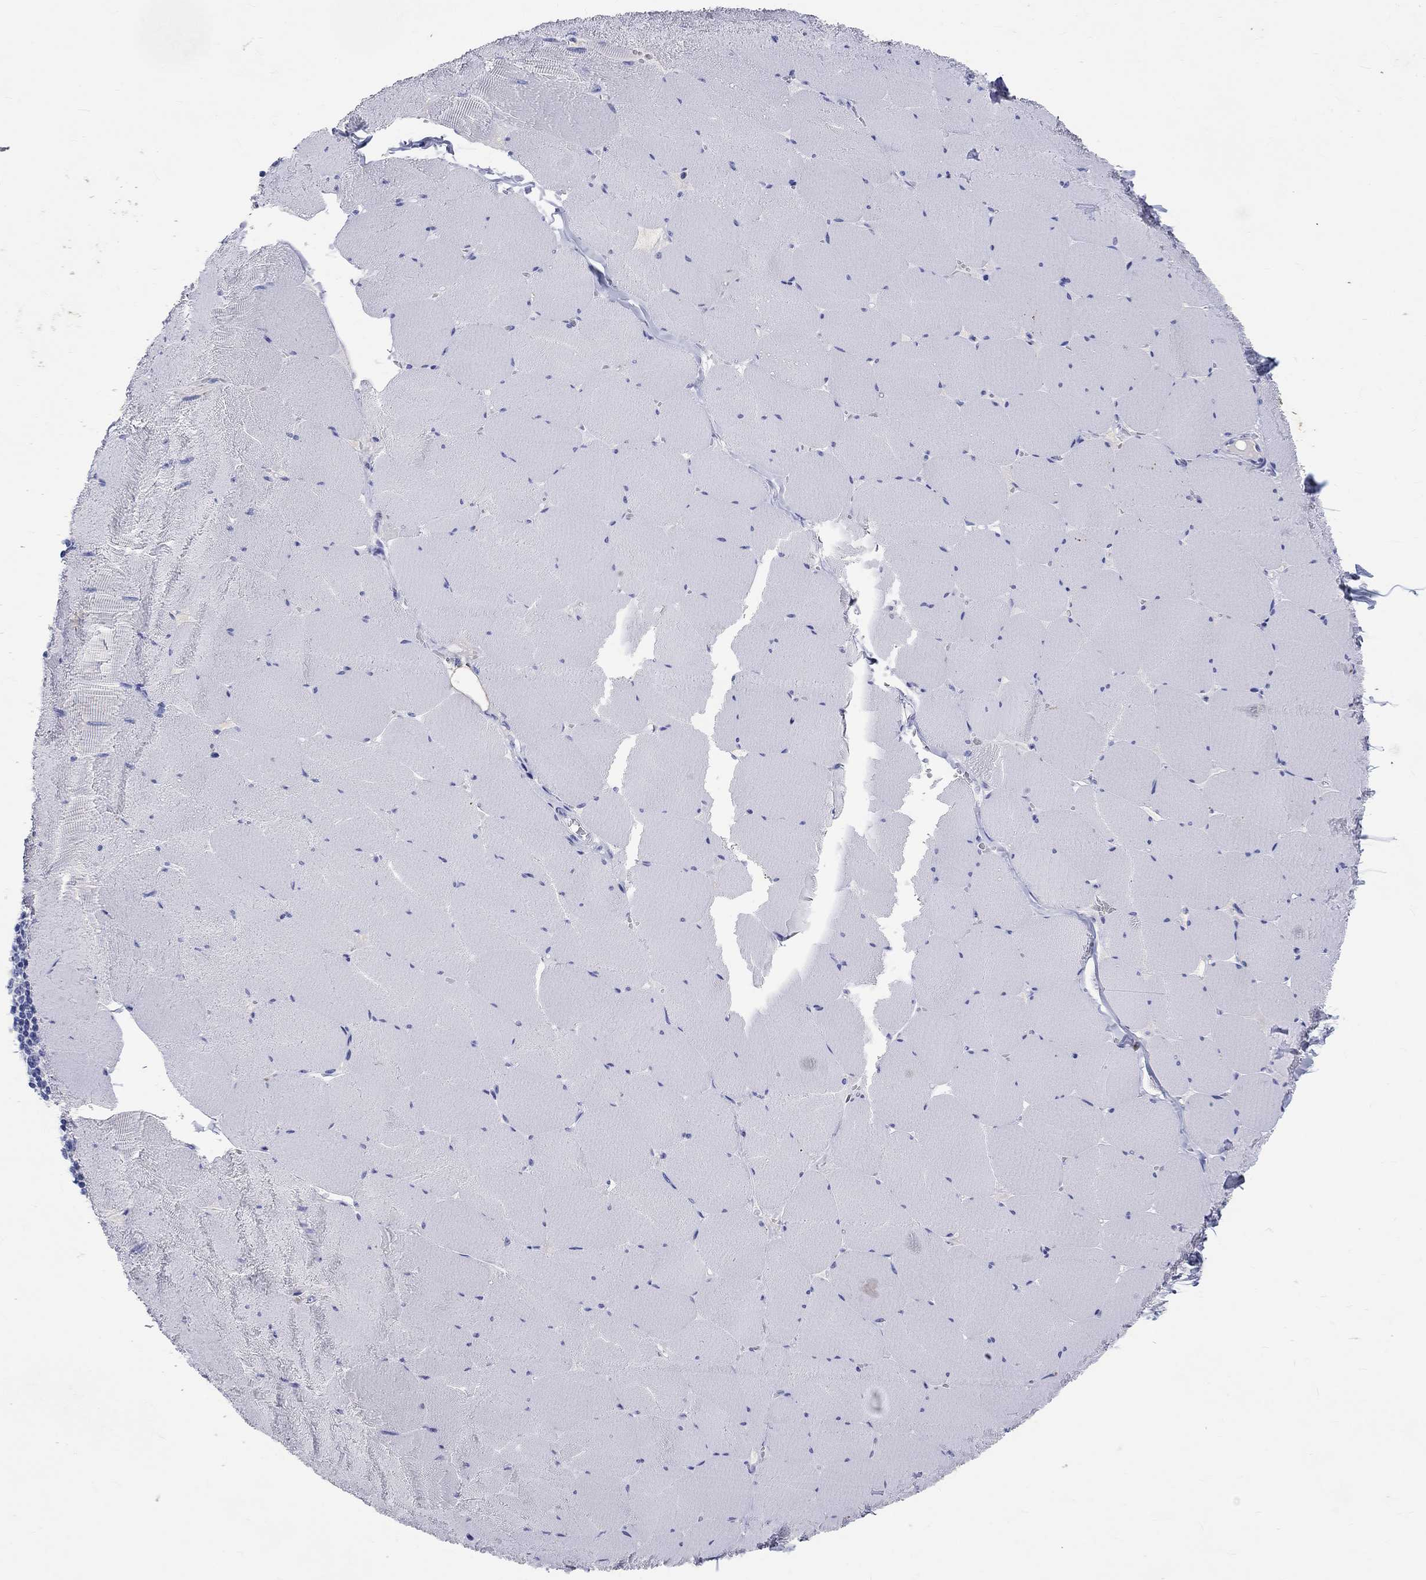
{"staining": {"intensity": "negative", "quantity": "none", "location": "none"}, "tissue": "skeletal muscle", "cell_type": "Myocytes", "image_type": "normal", "snomed": [{"axis": "morphology", "description": "Normal tissue, NOS"}, {"axis": "morphology", "description": "Malignant melanoma, Metastatic site"}, {"axis": "topography", "description": "Skeletal muscle"}], "caption": "Immunohistochemical staining of unremarkable human skeletal muscle reveals no significant staining in myocytes. Nuclei are stained in blue.", "gene": "EPX", "patient": {"sex": "male", "age": 50}}